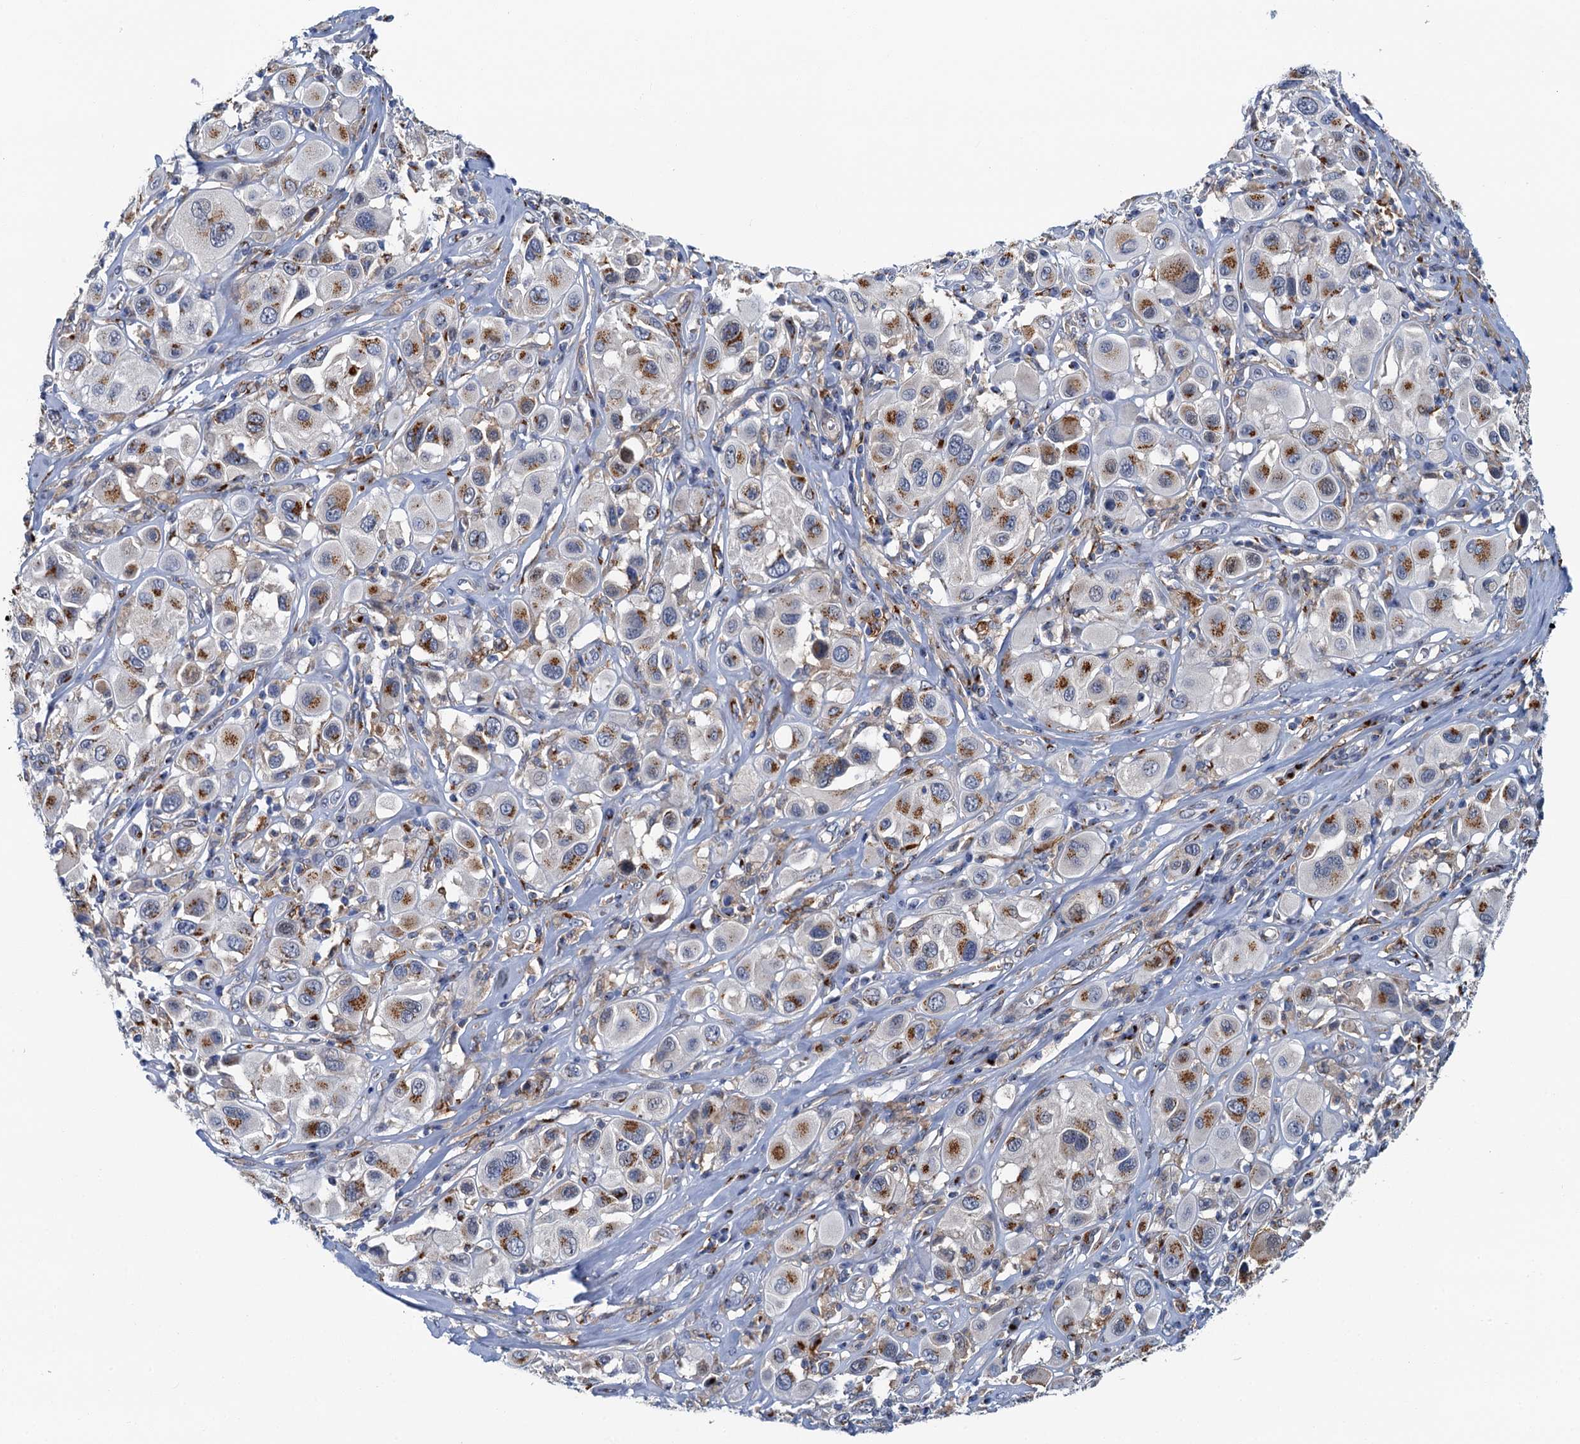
{"staining": {"intensity": "moderate", "quantity": "25%-75%", "location": "cytoplasmic/membranous"}, "tissue": "melanoma", "cell_type": "Tumor cells", "image_type": "cancer", "snomed": [{"axis": "morphology", "description": "Malignant melanoma, Metastatic site"}, {"axis": "topography", "description": "Skin"}], "caption": "This micrograph displays immunohistochemistry staining of melanoma, with medium moderate cytoplasmic/membranous expression in approximately 25%-75% of tumor cells.", "gene": "BET1L", "patient": {"sex": "male", "age": 41}}